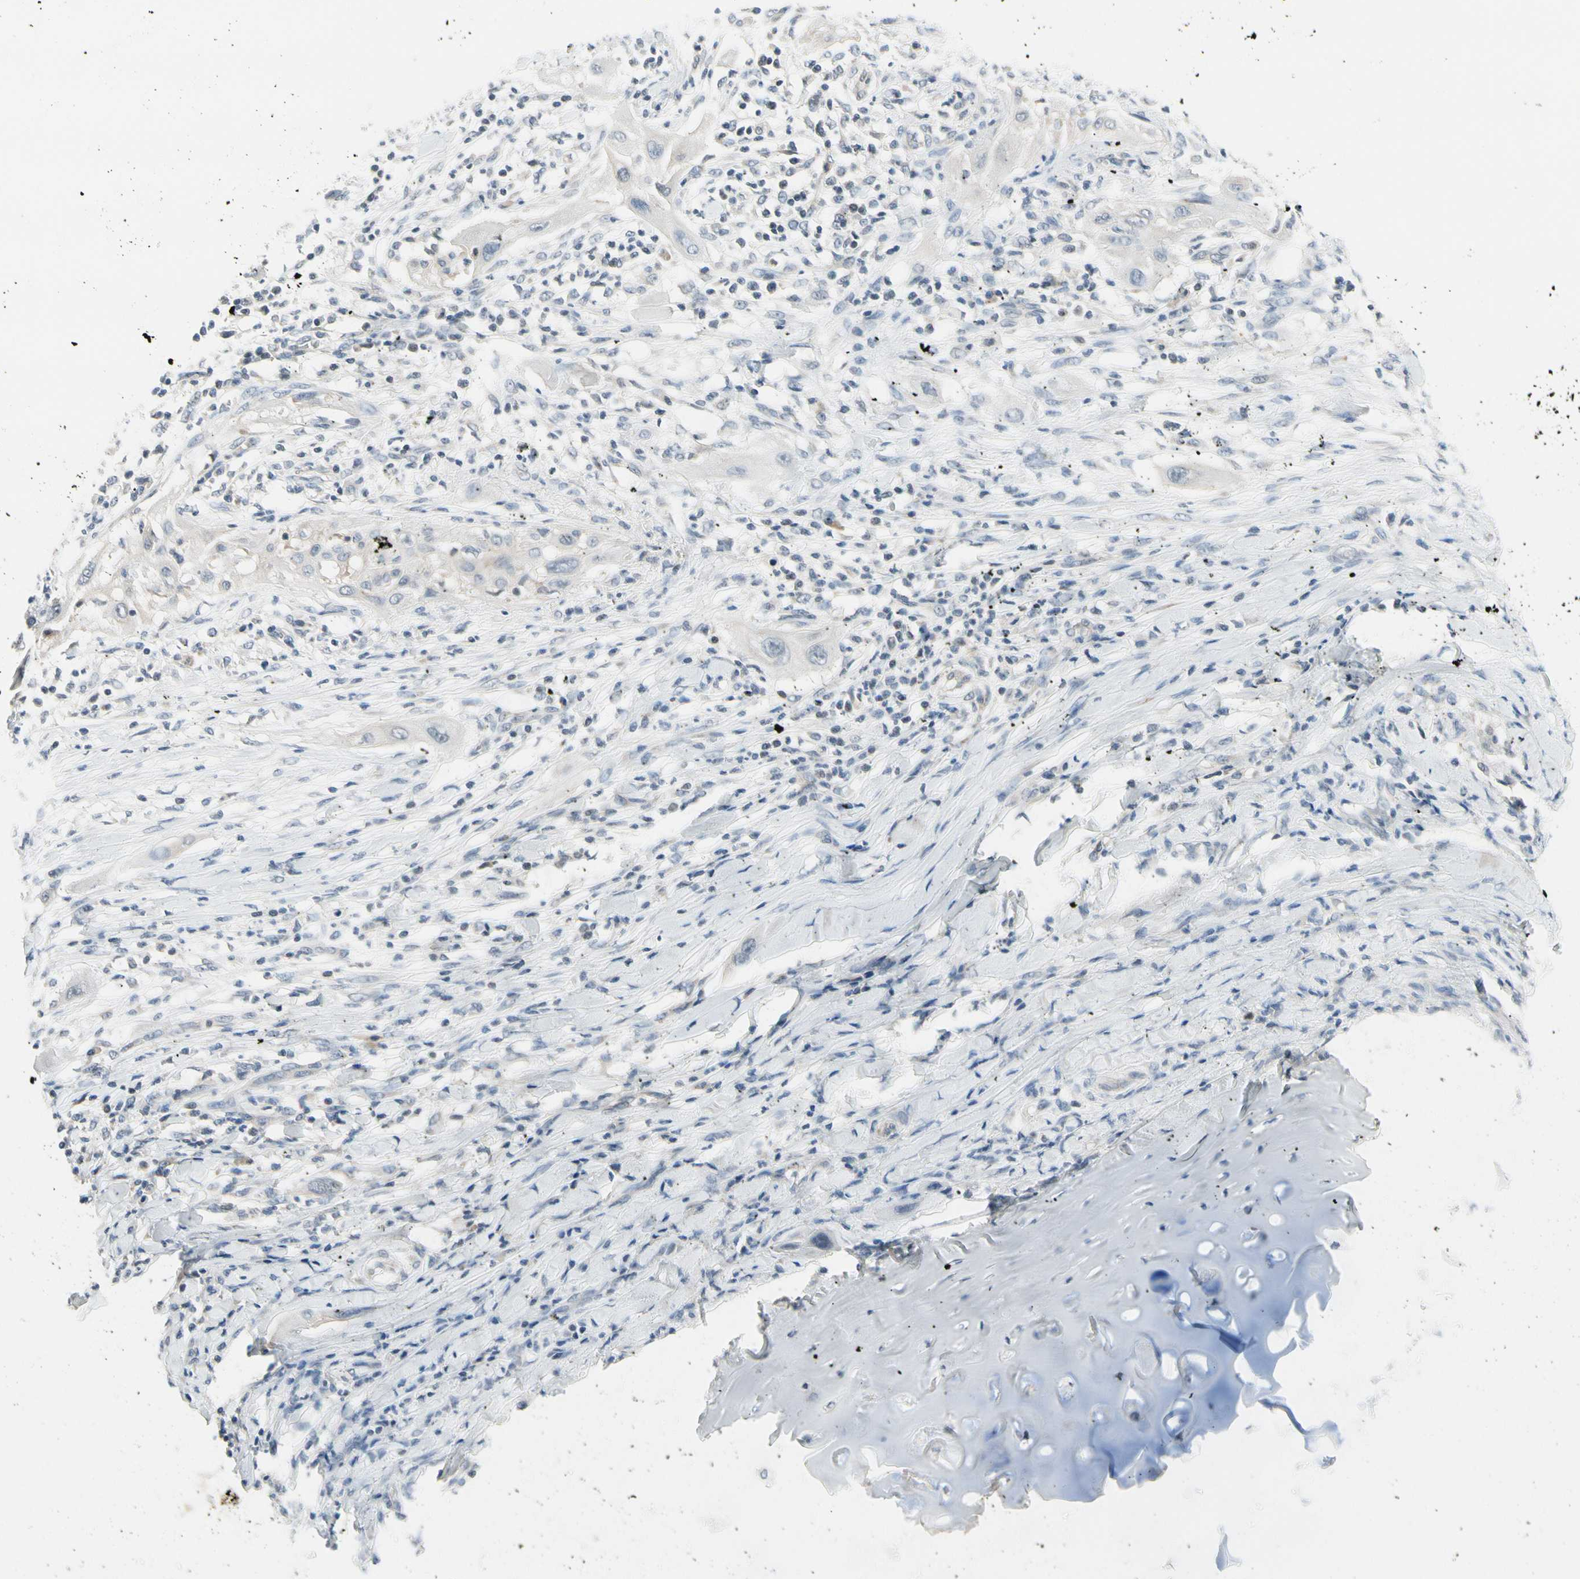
{"staining": {"intensity": "negative", "quantity": "none", "location": "none"}, "tissue": "lung cancer", "cell_type": "Tumor cells", "image_type": "cancer", "snomed": [{"axis": "morphology", "description": "Squamous cell carcinoma, NOS"}, {"axis": "topography", "description": "Lung"}], "caption": "Lung squamous cell carcinoma stained for a protein using immunohistochemistry (IHC) demonstrates no staining tumor cells.", "gene": "PIP5K1B", "patient": {"sex": "female", "age": 47}}